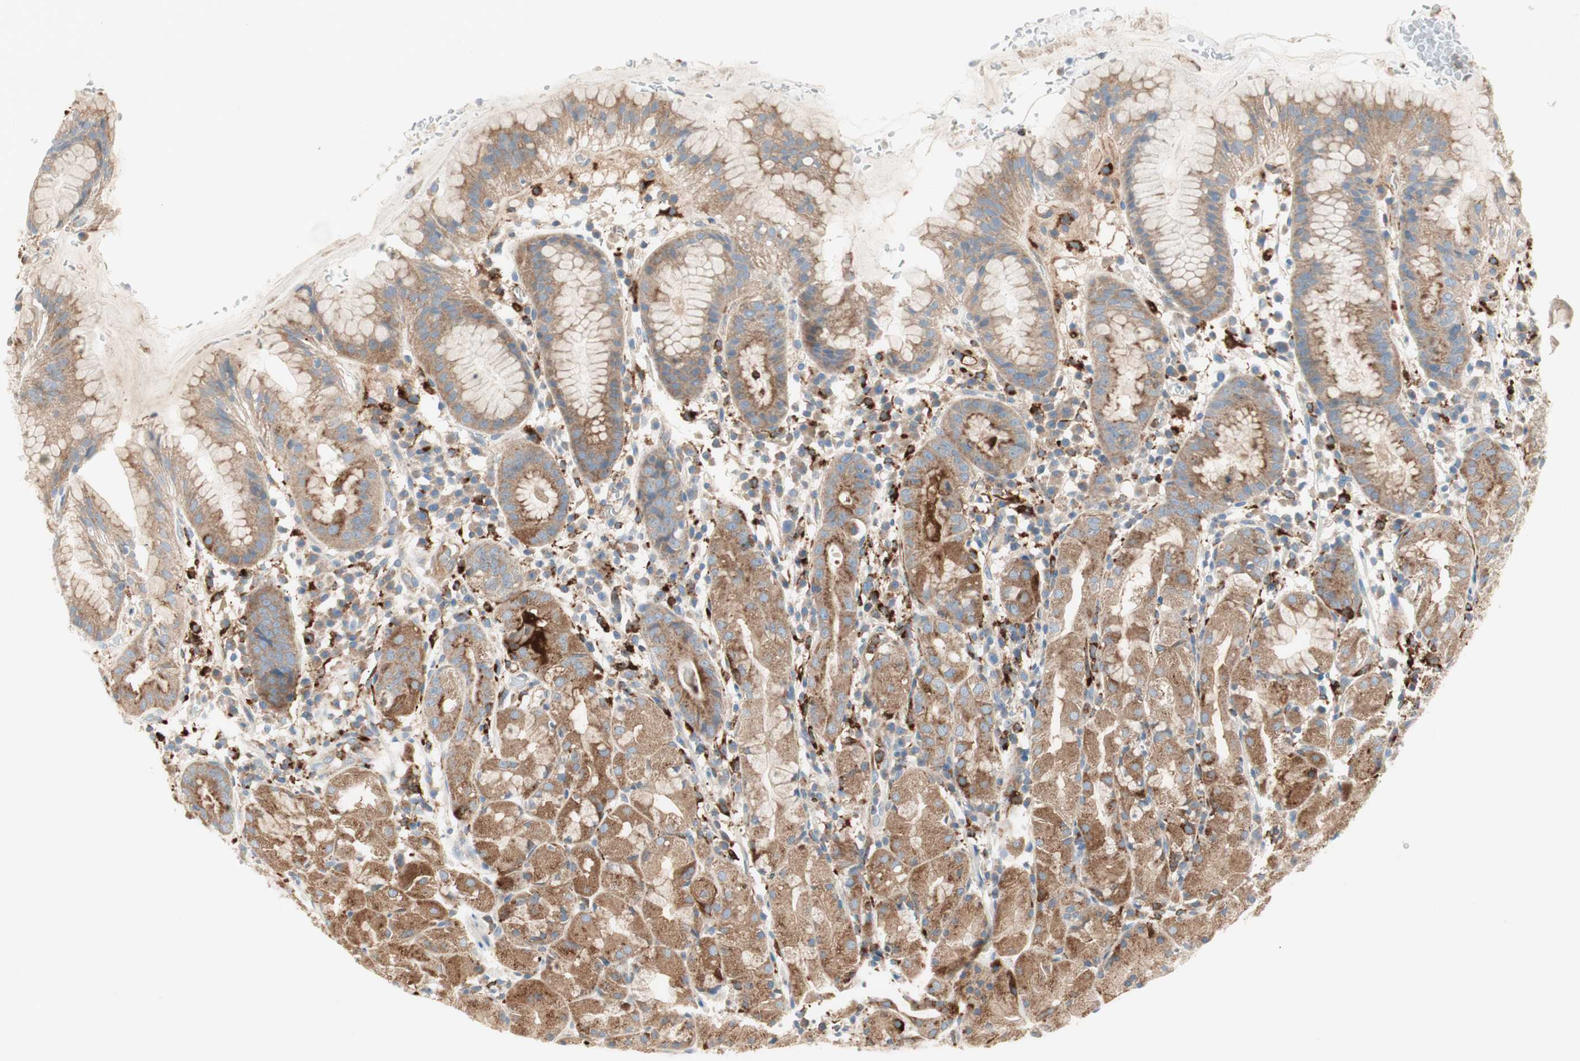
{"staining": {"intensity": "moderate", "quantity": ">75%", "location": "cytoplasmic/membranous"}, "tissue": "stomach", "cell_type": "Glandular cells", "image_type": "normal", "snomed": [{"axis": "morphology", "description": "Normal tissue, NOS"}, {"axis": "topography", "description": "Stomach"}, {"axis": "topography", "description": "Stomach, lower"}], "caption": "Brown immunohistochemical staining in benign stomach demonstrates moderate cytoplasmic/membranous staining in about >75% of glandular cells. (Stains: DAB in brown, nuclei in blue, Microscopy: brightfield microscopy at high magnification).", "gene": "ATP6V1G1", "patient": {"sex": "female", "age": 75}}